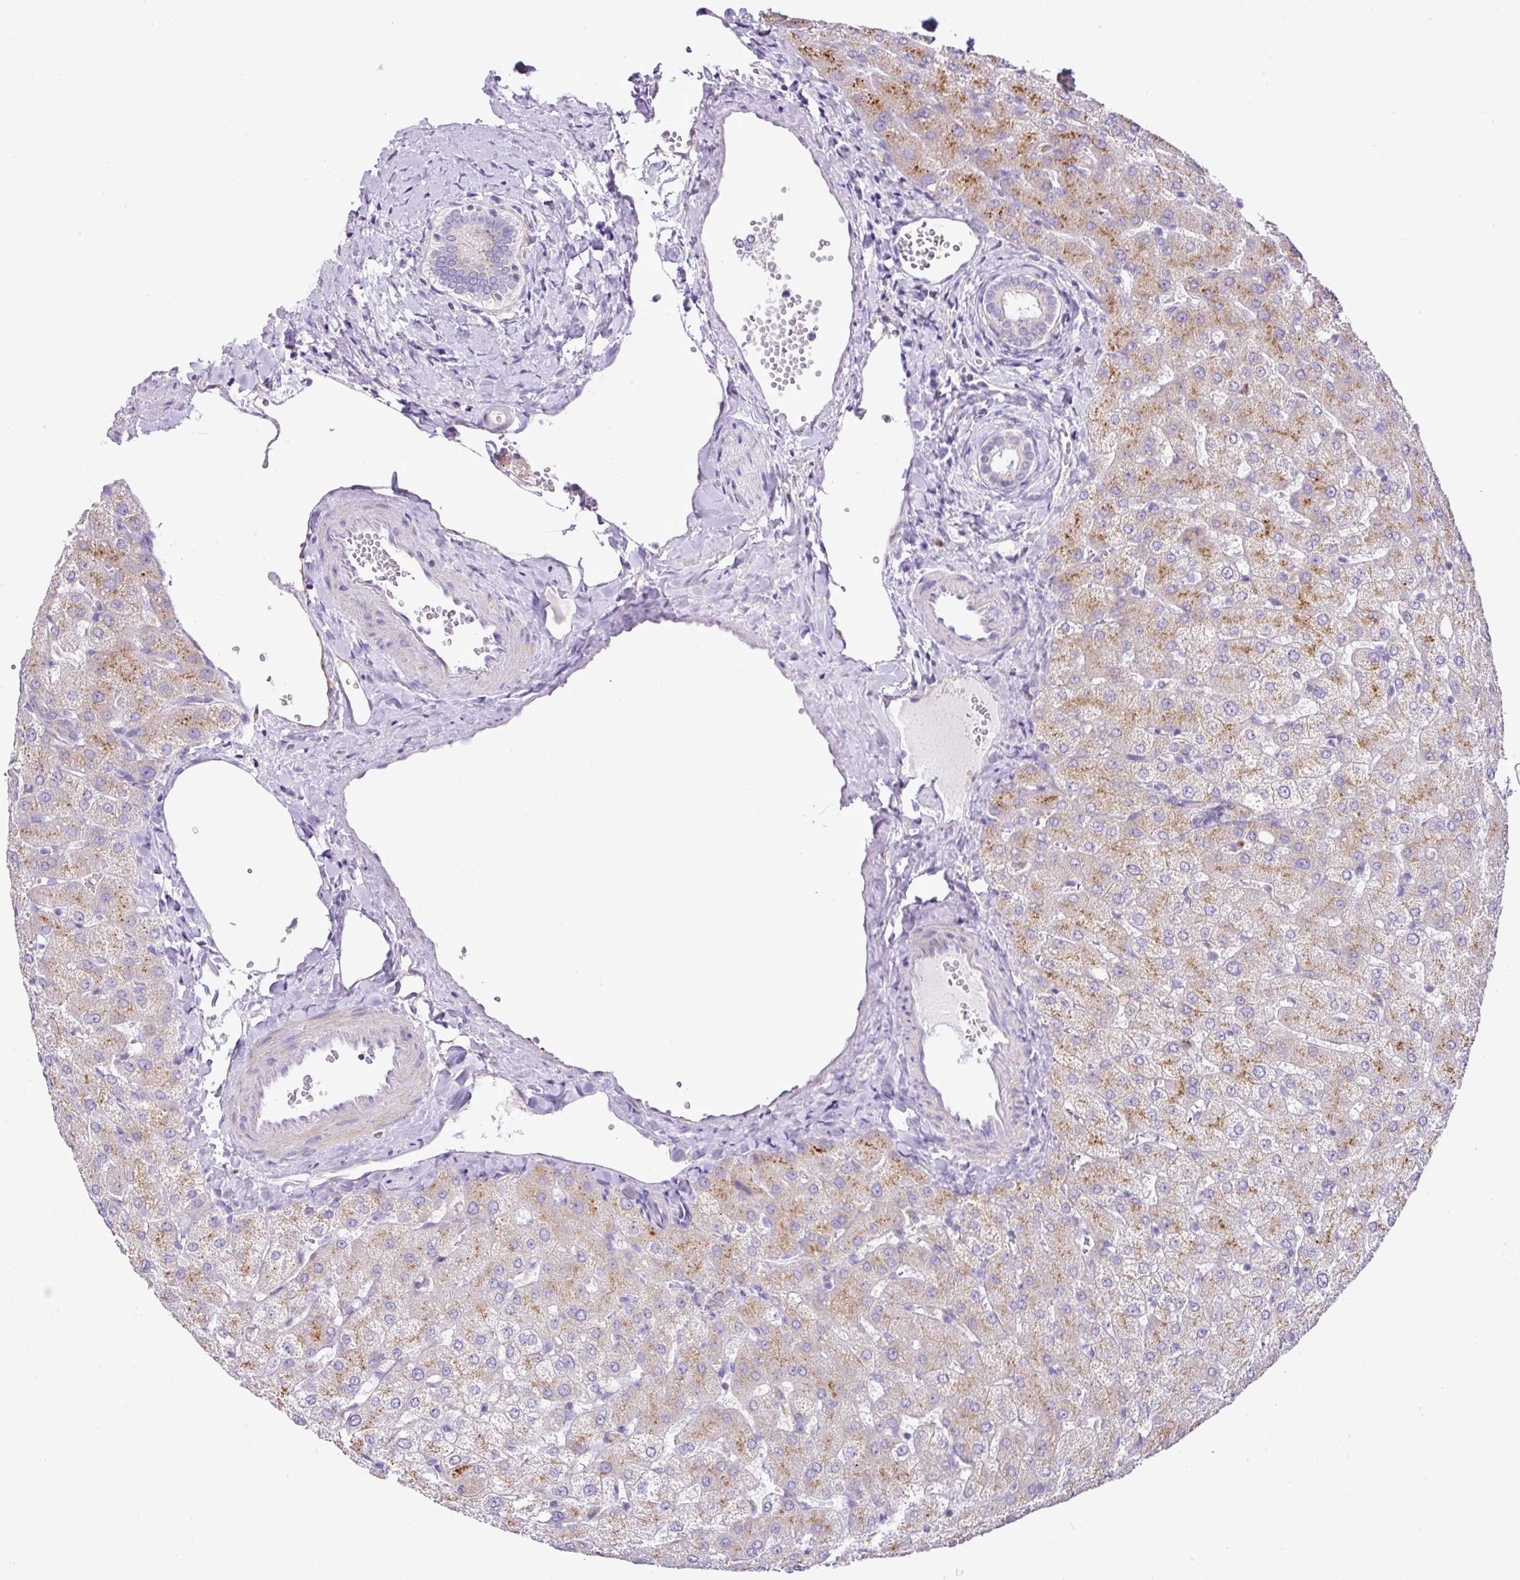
{"staining": {"intensity": "negative", "quantity": "none", "location": "none"}, "tissue": "liver", "cell_type": "Cholangiocytes", "image_type": "normal", "snomed": [{"axis": "morphology", "description": "Normal tissue, NOS"}, {"axis": "topography", "description": "Liver"}], "caption": "DAB immunohistochemical staining of normal liver demonstrates no significant expression in cholangiocytes.", "gene": "PGAP4", "patient": {"sex": "female", "age": 54}}